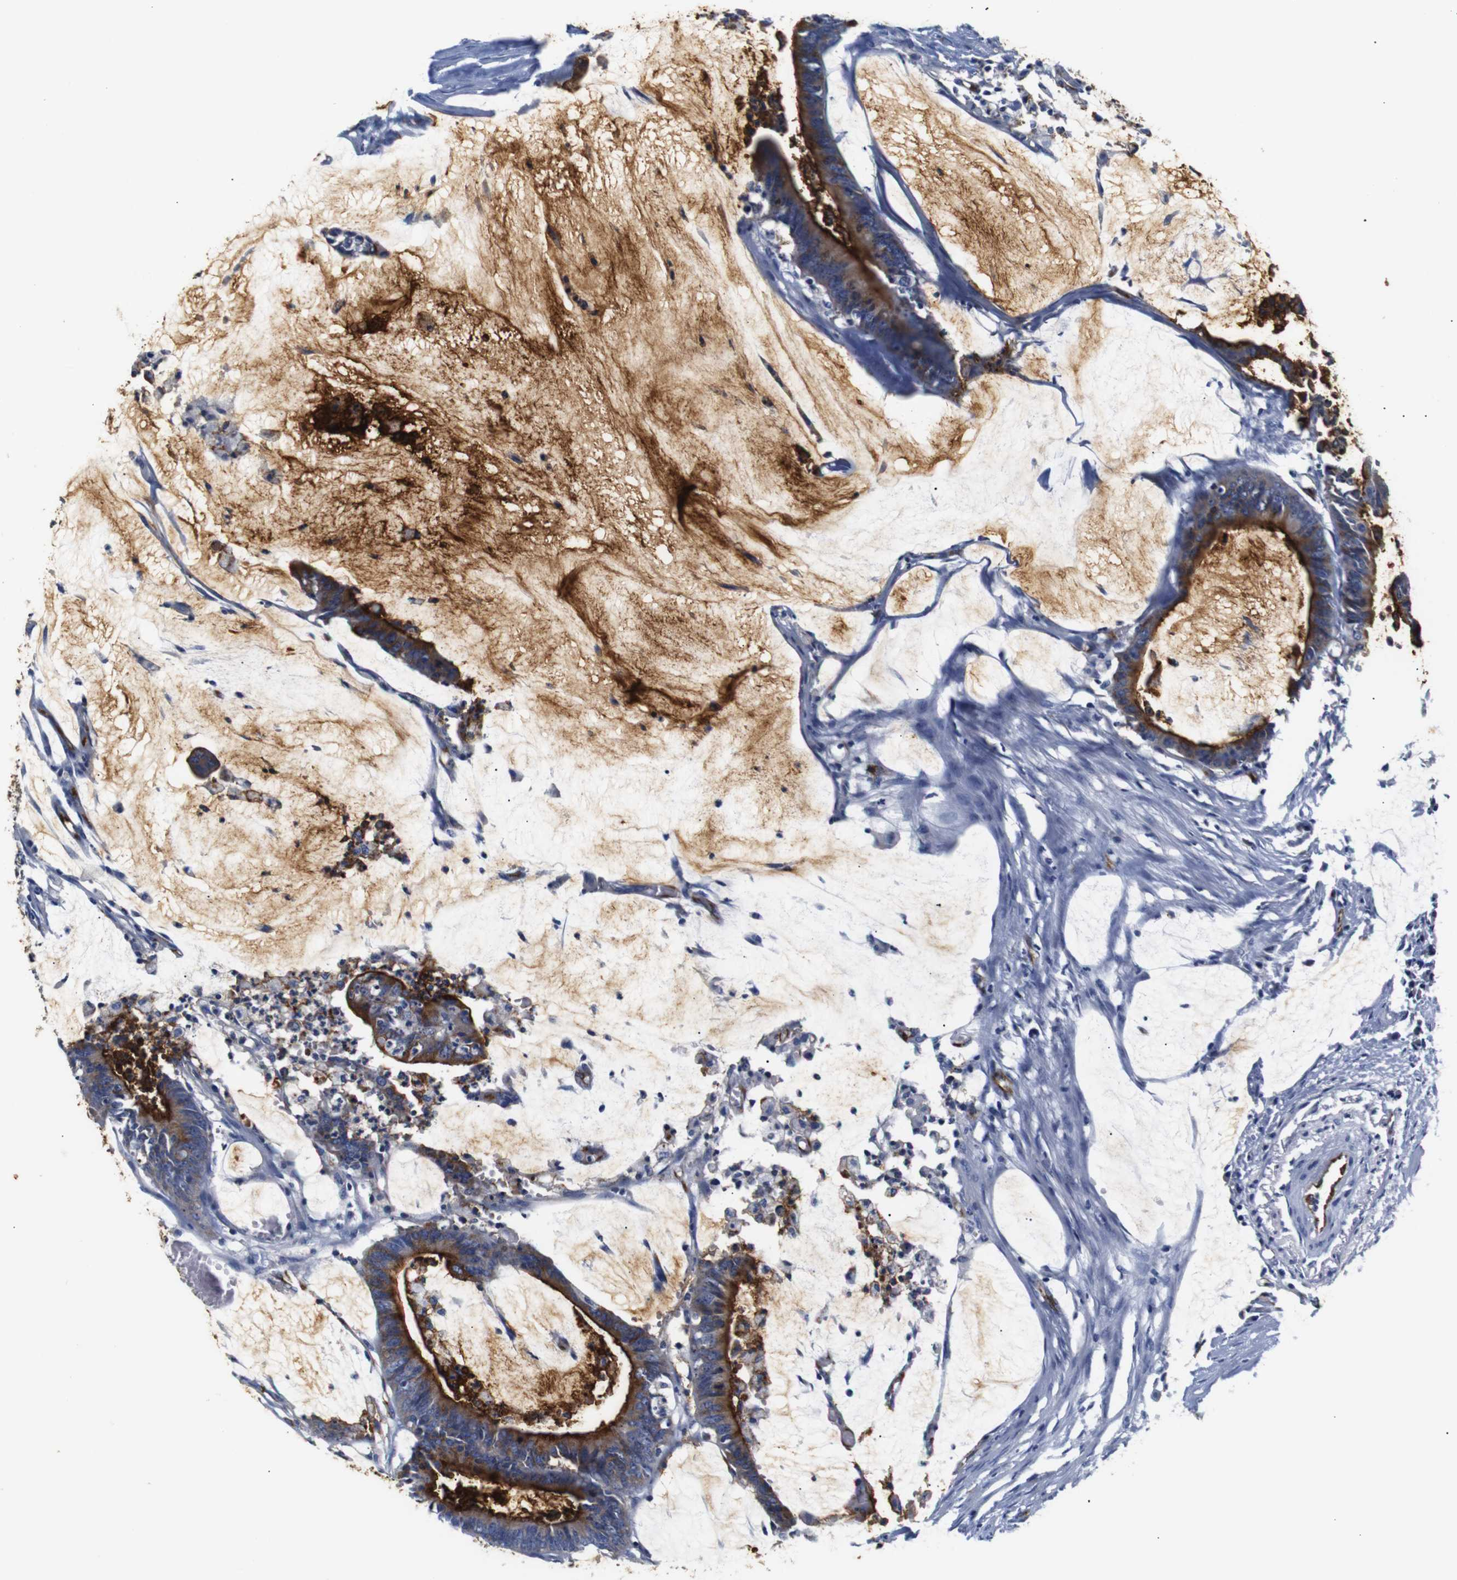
{"staining": {"intensity": "strong", "quantity": ">75%", "location": "cytoplasmic/membranous"}, "tissue": "colorectal cancer", "cell_type": "Tumor cells", "image_type": "cancer", "snomed": [{"axis": "morphology", "description": "Adenocarcinoma, NOS"}, {"axis": "topography", "description": "Rectum"}], "caption": "Strong cytoplasmic/membranous staining is identified in about >75% of tumor cells in colorectal cancer (adenocarcinoma). (IHC, brightfield microscopy, high magnification).", "gene": "MUC4", "patient": {"sex": "female", "age": 66}}